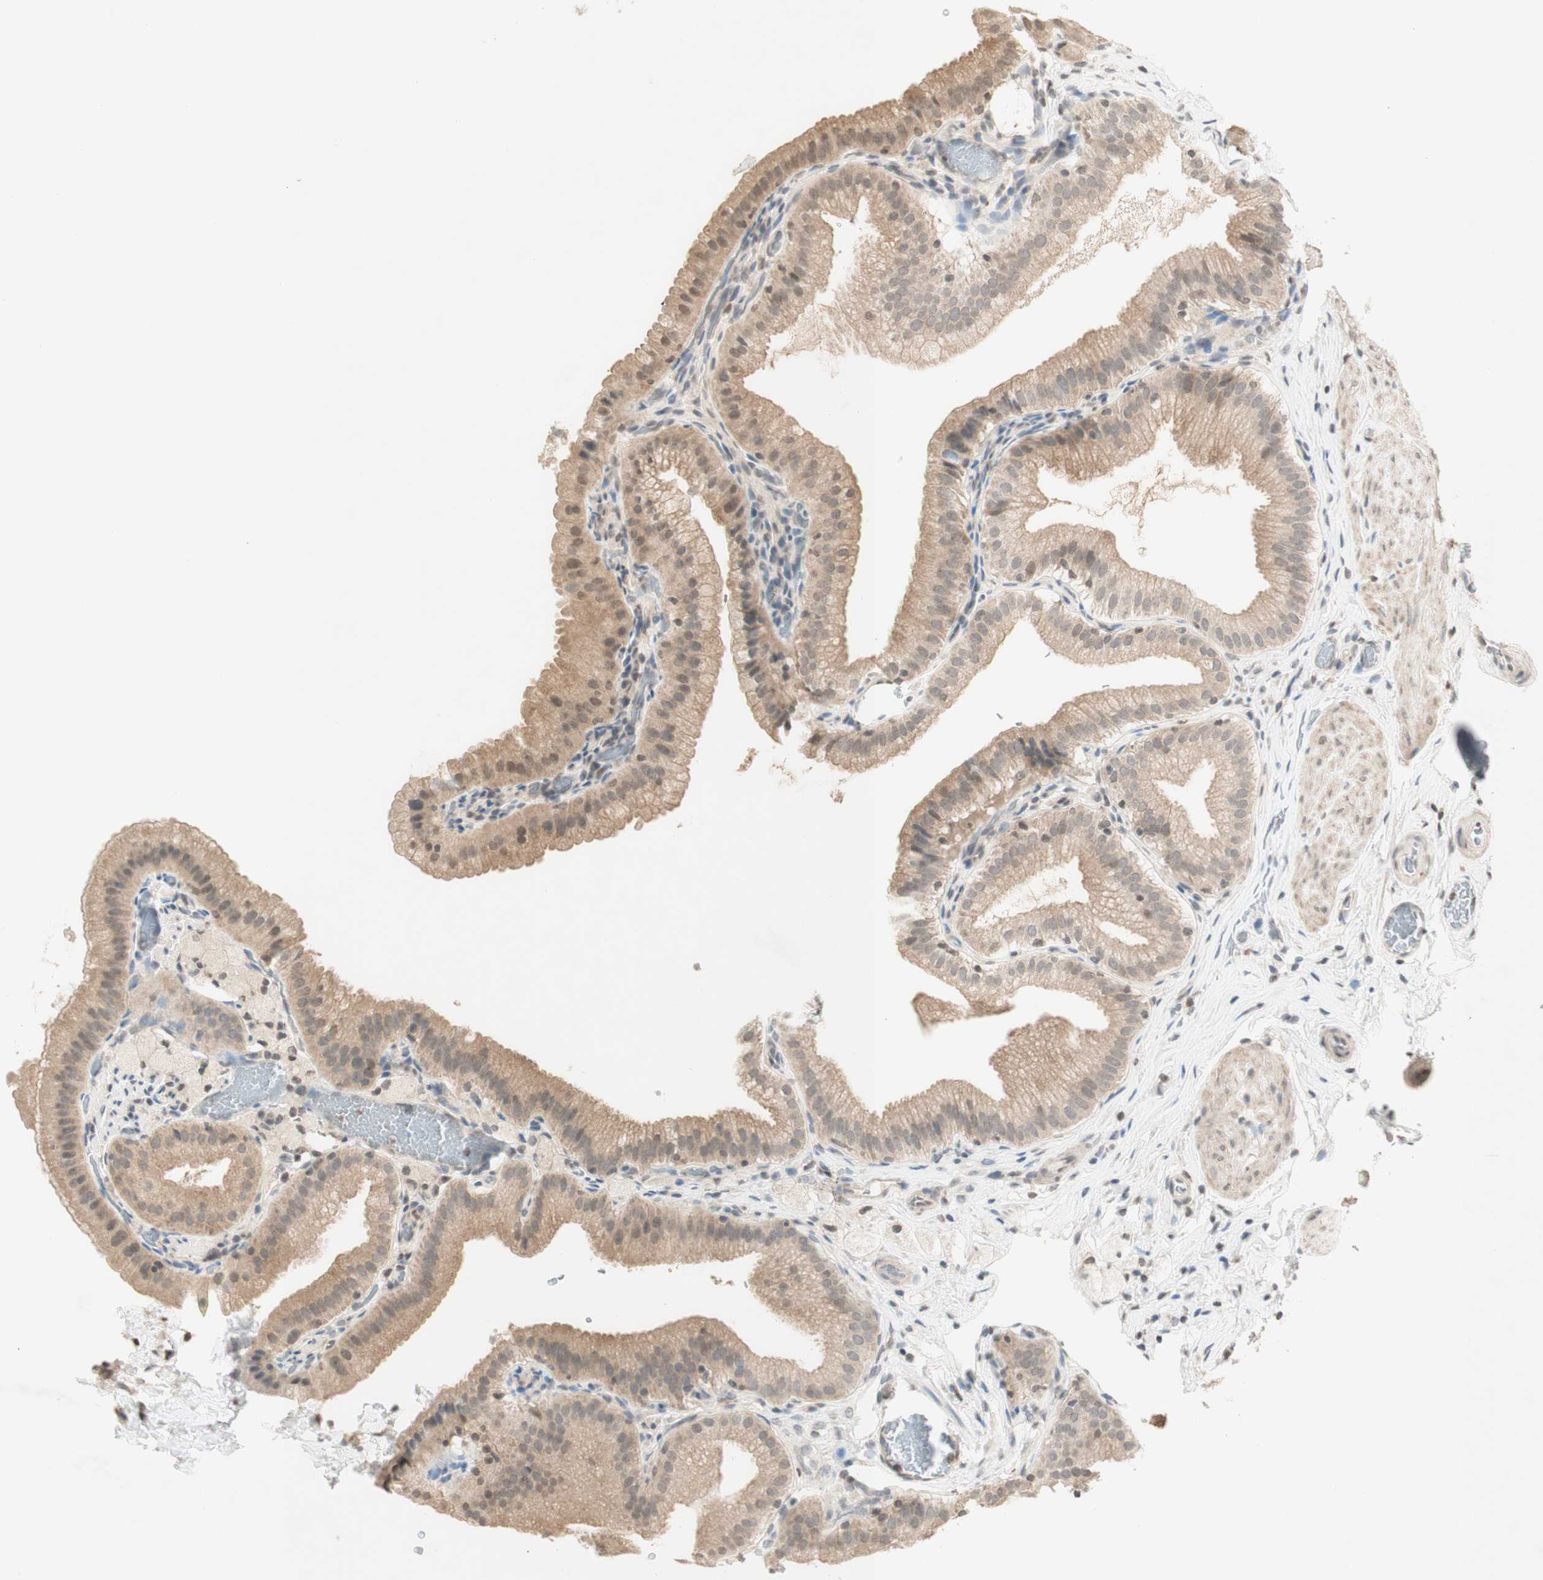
{"staining": {"intensity": "weak", "quantity": ">75%", "location": "cytoplasmic/membranous,nuclear"}, "tissue": "gallbladder", "cell_type": "Glandular cells", "image_type": "normal", "snomed": [{"axis": "morphology", "description": "Normal tissue, NOS"}, {"axis": "topography", "description": "Gallbladder"}], "caption": "A photomicrograph of gallbladder stained for a protein shows weak cytoplasmic/membranous,nuclear brown staining in glandular cells. Nuclei are stained in blue.", "gene": "GLI1", "patient": {"sex": "male", "age": 54}}